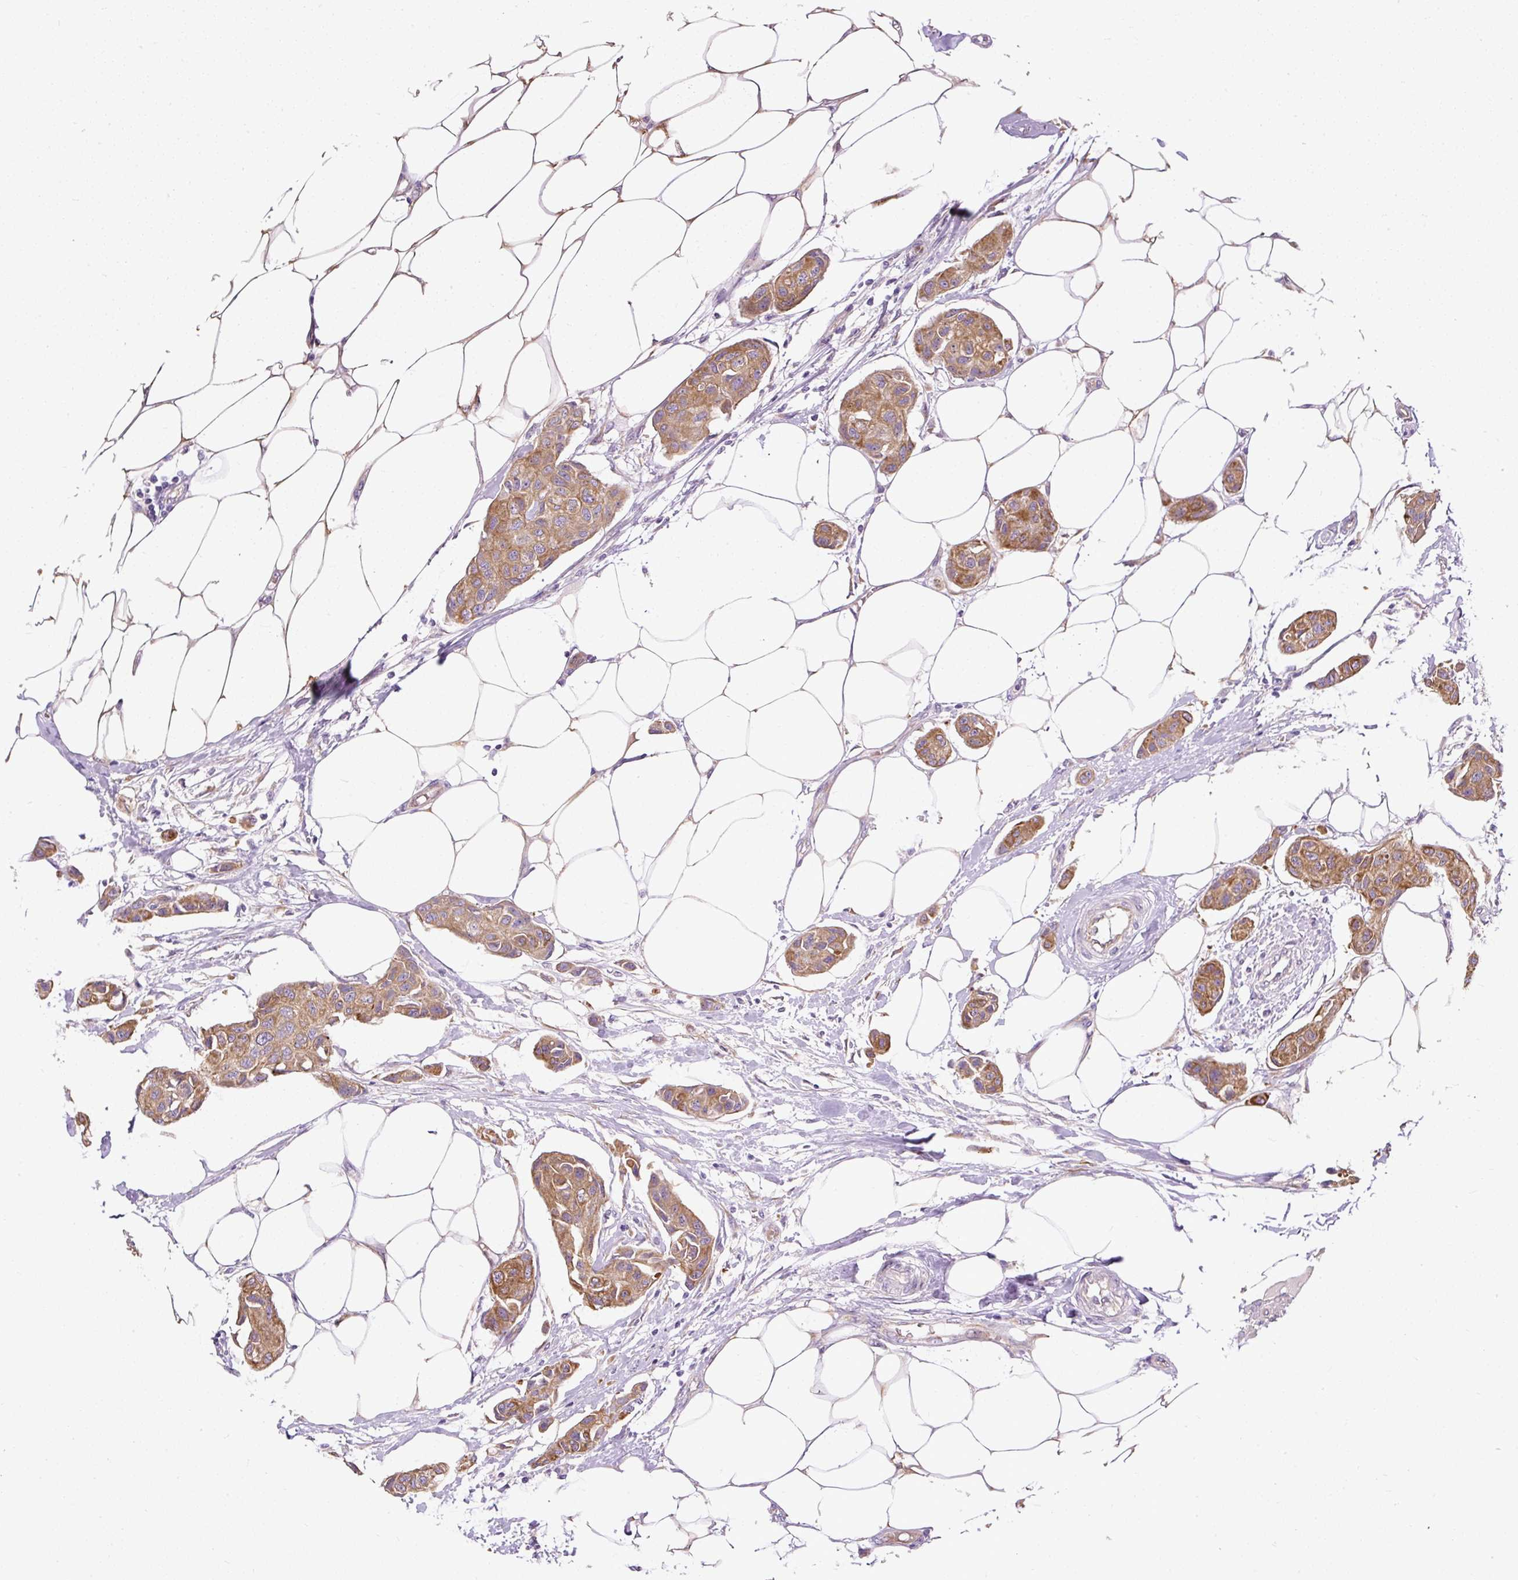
{"staining": {"intensity": "moderate", "quantity": ">75%", "location": "cytoplasmic/membranous"}, "tissue": "breast cancer", "cell_type": "Tumor cells", "image_type": "cancer", "snomed": [{"axis": "morphology", "description": "Duct carcinoma"}, {"axis": "topography", "description": "Breast"}, {"axis": "topography", "description": "Lymph node"}], "caption": "Invasive ductal carcinoma (breast) was stained to show a protein in brown. There is medium levels of moderate cytoplasmic/membranous expression in approximately >75% of tumor cells. (Stains: DAB (3,3'-diaminobenzidine) in brown, nuclei in blue, Microscopy: brightfield microscopy at high magnification).", "gene": "FAM149A", "patient": {"sex": "female", "age": 80}}